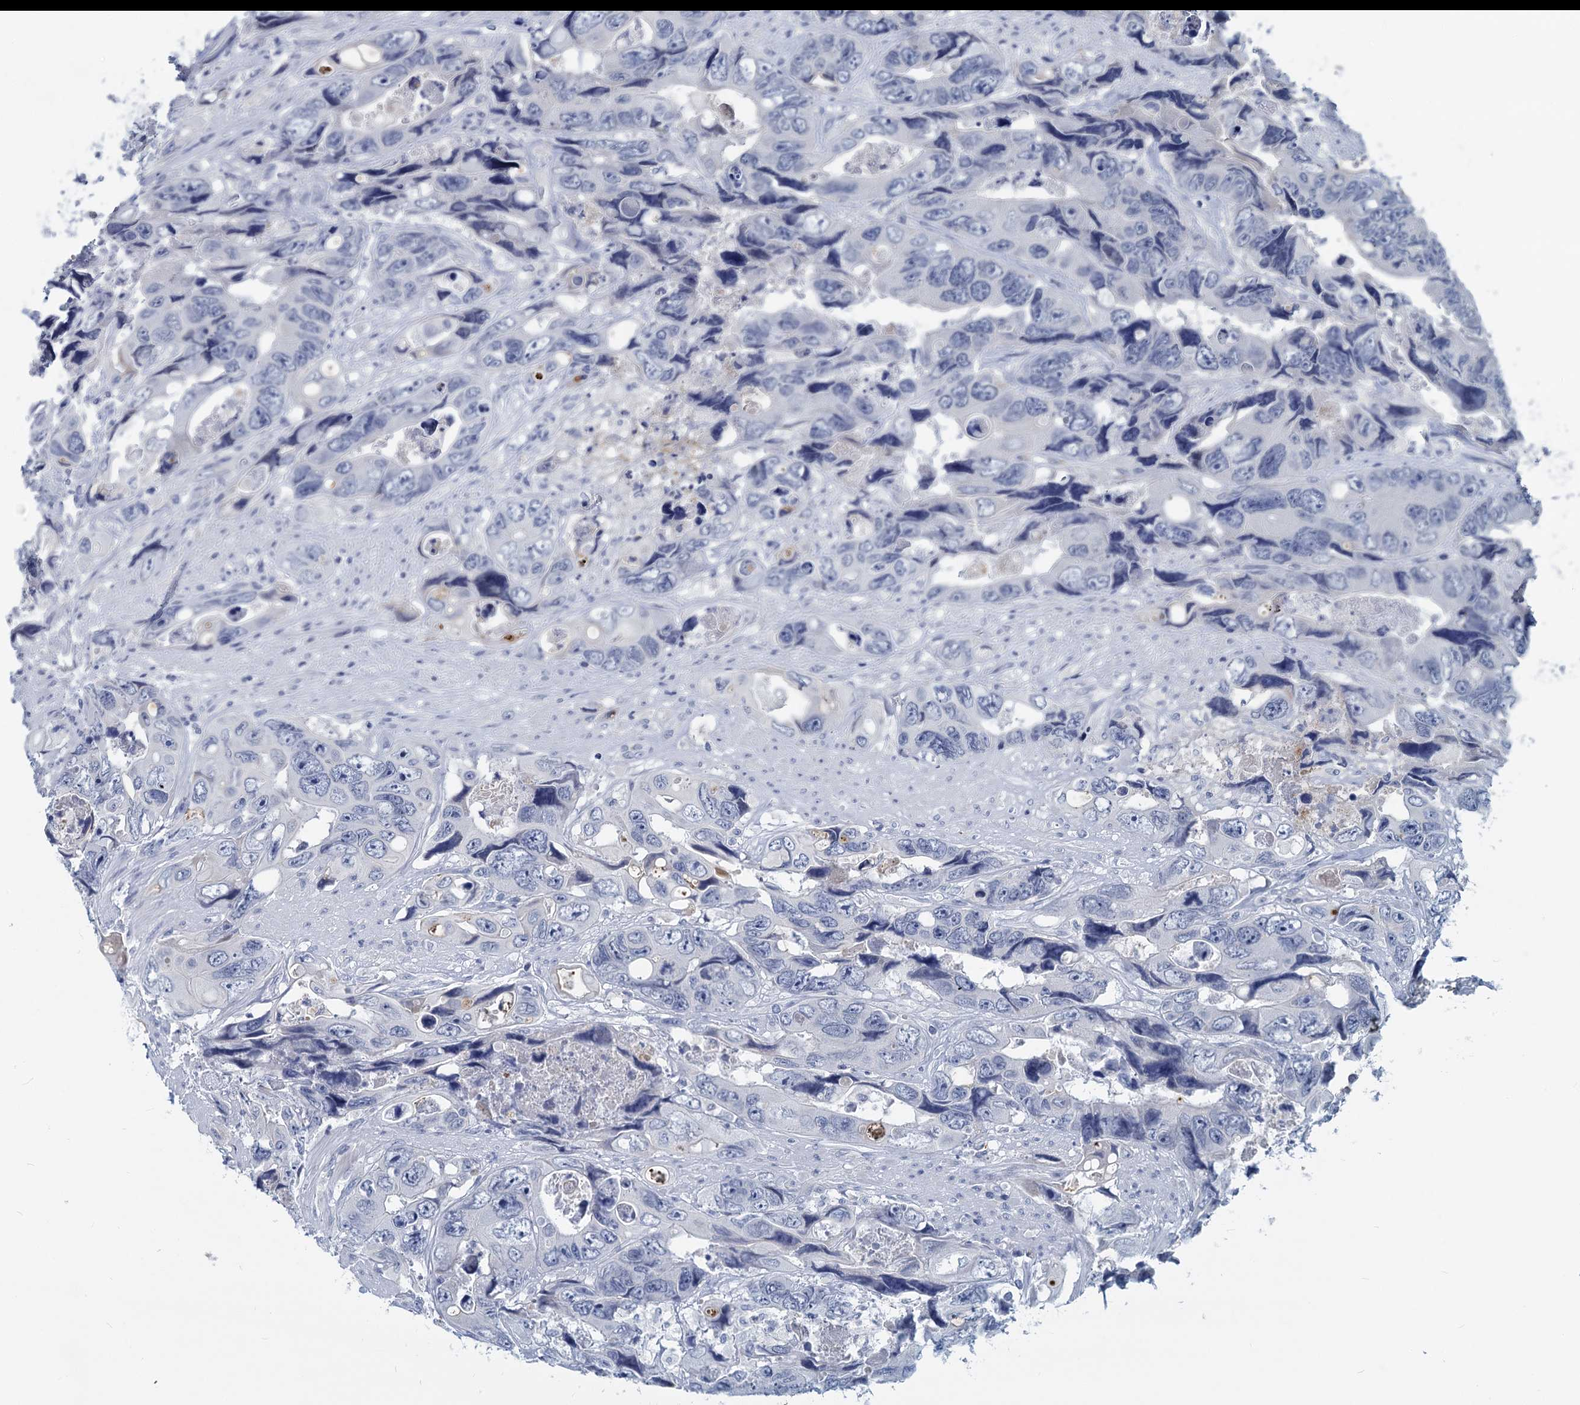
{"staining": {"intensity": "negative", "quantity": "none", "location": "none"}, "tissue": "colorectal cancer", "cell_type": "Tumor cells", "image_type": "cancer", "snomed": [{"axis": "morphology", "description": "Adenocarcinoma, NOS"}, {"axis": "topography", "description": "Rectum"}], "caption": "An immunohistochemistry (IHC) micrograph of adenocarcinoma (colorectal) is shown. There is no staining in tumor cells of adenocarcinoma (colorectal).", "gene": "INSC", "patient": {"sex": "male", "age": 57}}